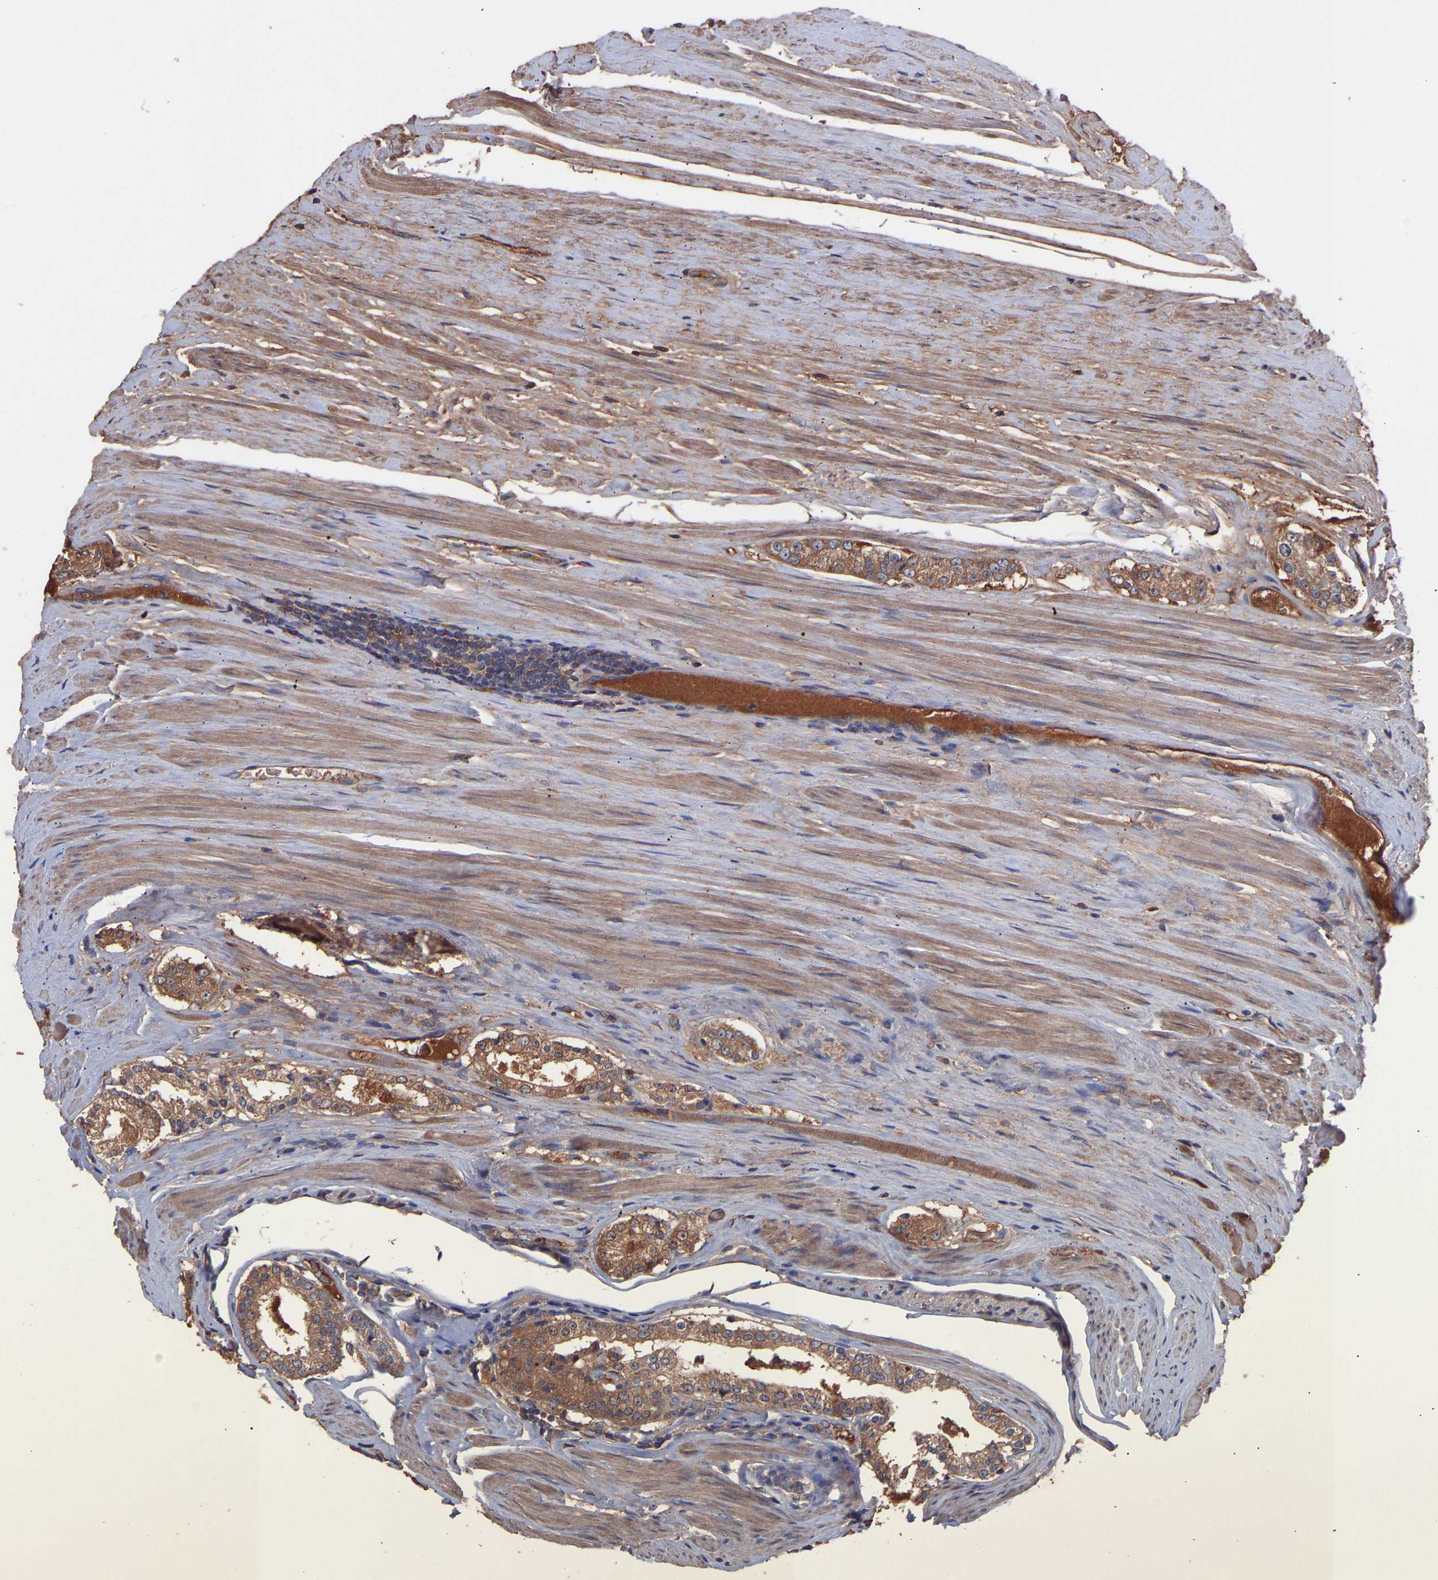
{"staining": {"intensity": "moderate", "quantity": ">75%", "location": "cytoplasmic/membranous"}, "tissue": "prostate cancer", "cell_type": "Tumor cells", "image_type": "cancer", "snomed": [{"axis": "morphology", "description": "Adenocarcinoma, Low grade"}, {"axis": "topography", "description": "Prostate"}], "caption": "Prostate low-grade adenocarcinoma tissue demonstrates moderate cytoplasmic/membranous positivity in approximately >75% of tumor cells, visualized by immunohistochemistry. (DAB IHC with brightfield microscopy, high magnification).", "gene": "TMEM268", "patient": {"sex": "male", "age": 70}}